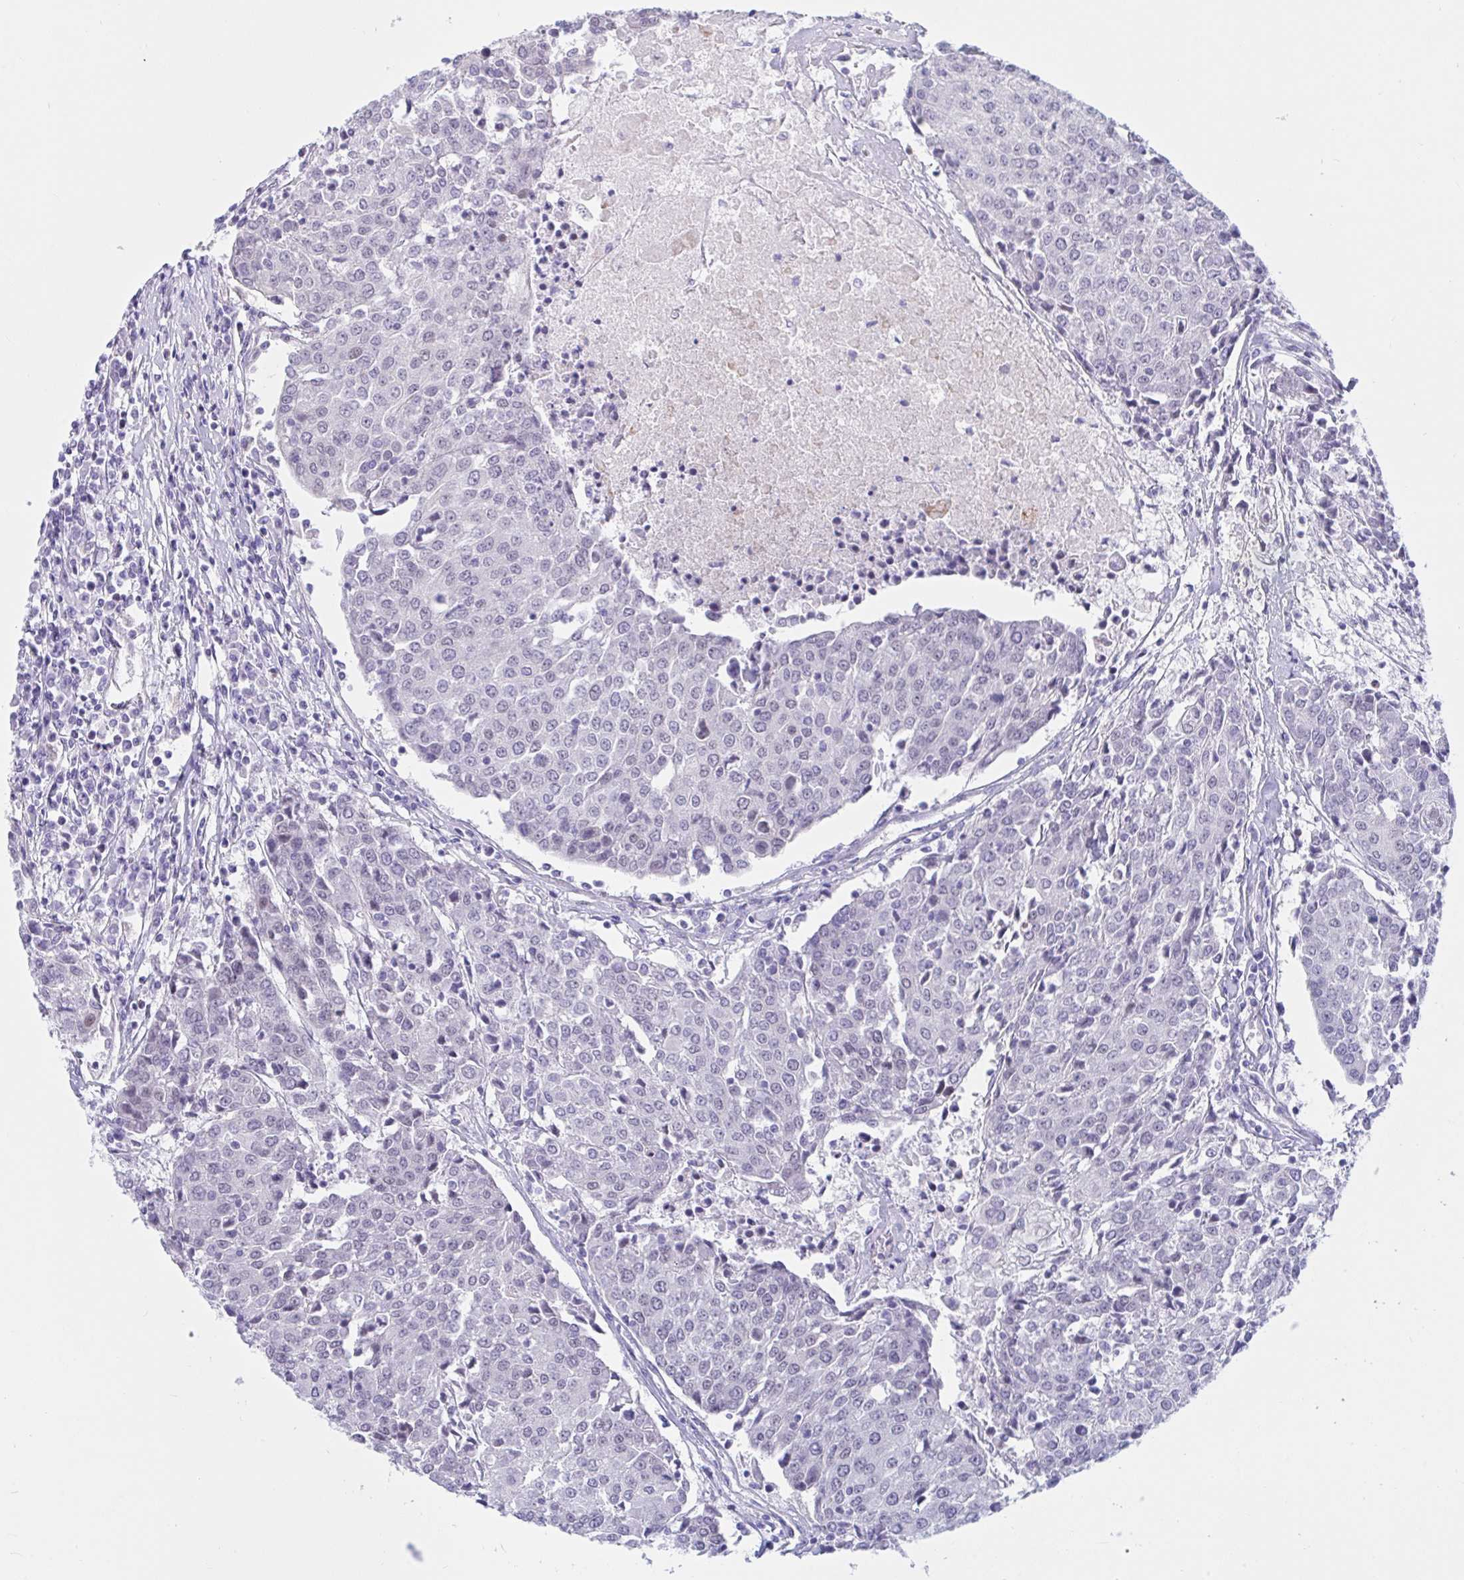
{"staining": {"intensity": "negative", "quantity": "none", "location": "none"}, "tissue": "urothelial cancer", "cell_type": "Tumor cells", "image_type": "cancer", "snomed": [{"axis": "morphology", "description": "Urothelial carcinoma, High grade"}, {"axis": "topography", "description": "Urinary bladder"}], "caption": "This is an IHC histopathology image of human high-grade urothelial carcinoma. There is no expression in tumor cells.", "gene": "IKZF2", "patient": {"sex": "female", "age": 85}}